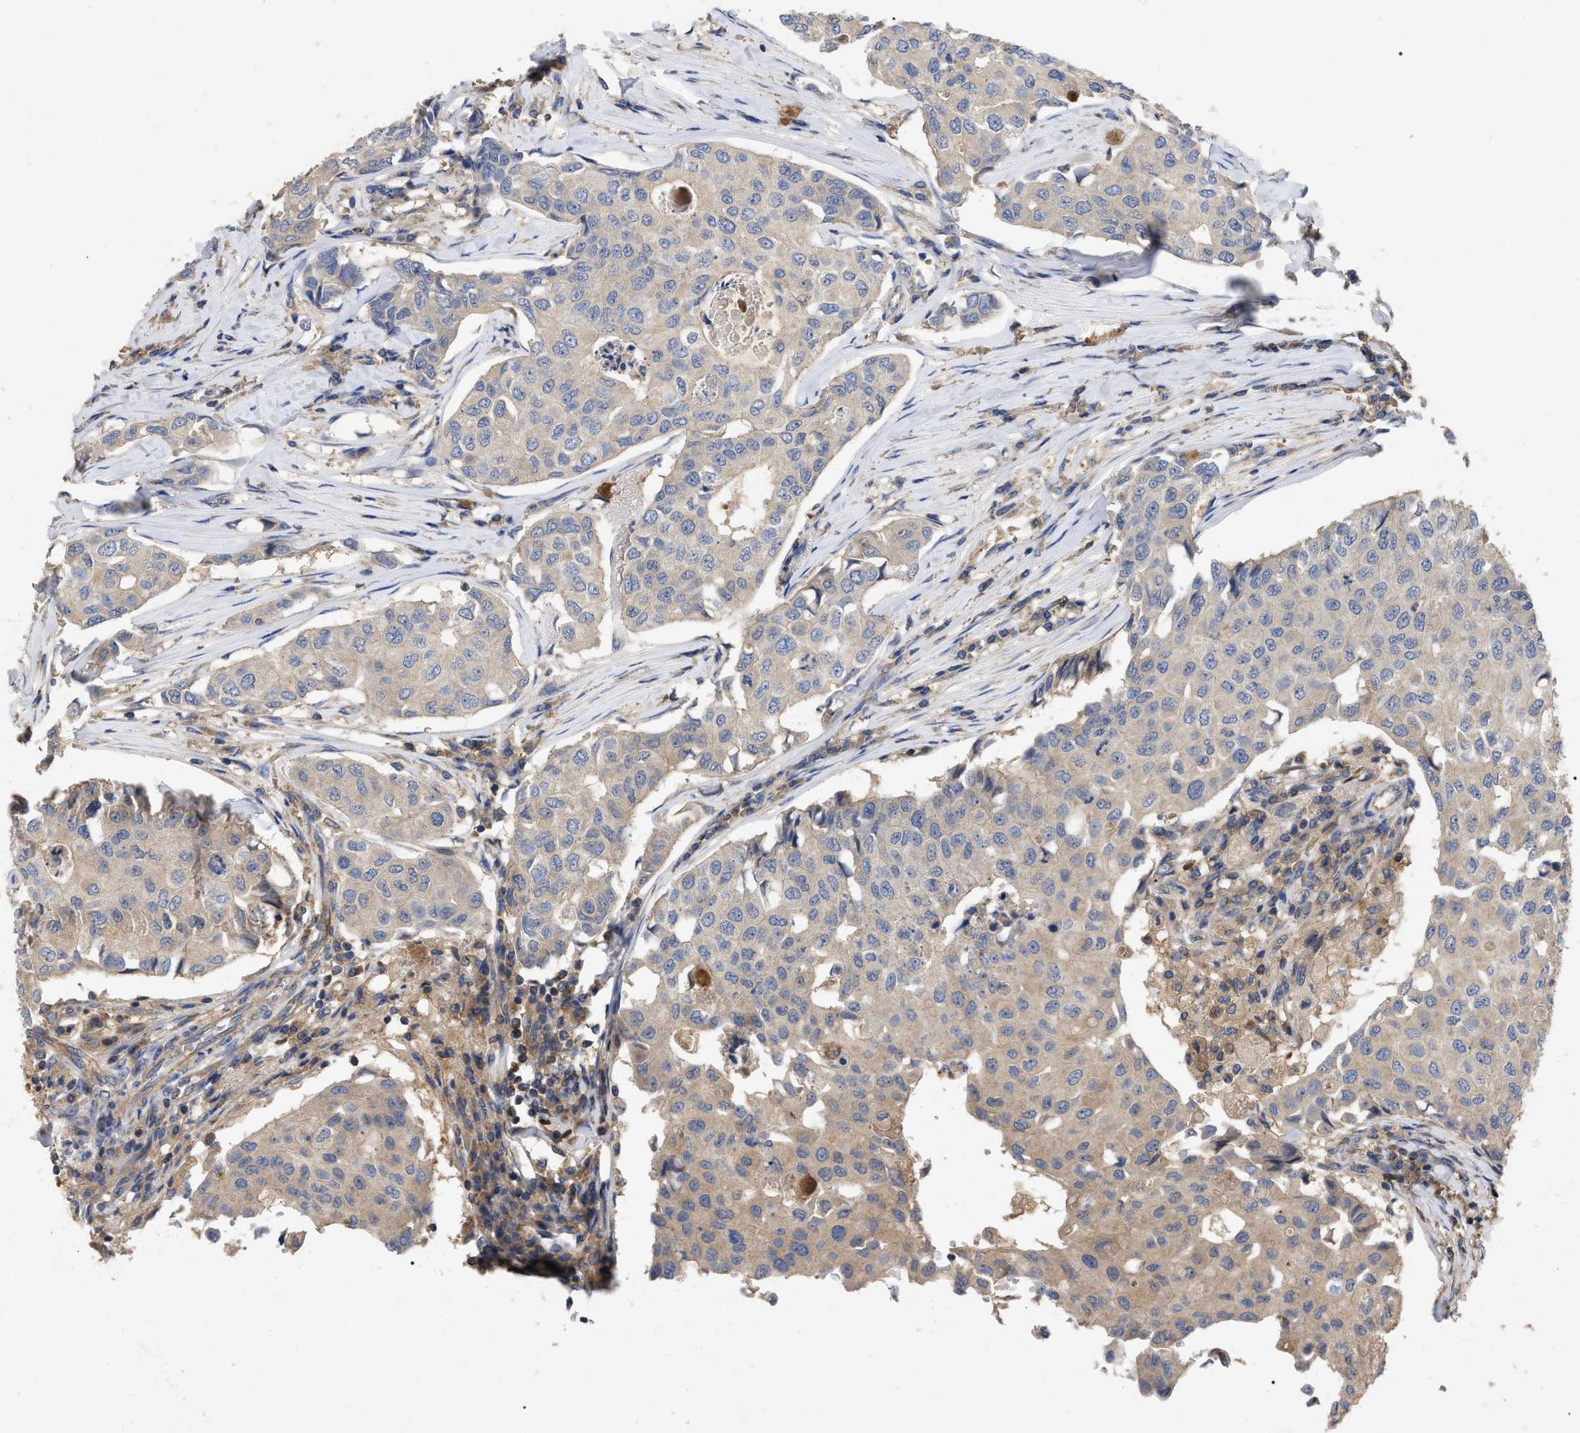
{"staining": {"intensity": "weak", "quantity": "25%-75%", "location": "cytoplasmic/membranous"}, "tissue": "breast cancer", "cell_type": "Tumor cells", "image_type": "cancer", "snomed": [{"axis": "morphology", "description": "Duct carcinoma"}, {"axis": "topography", "description": "Breast"}], "caption": "This image reveals IHC staining of breast cancer, with low weak cytoplasmic/membranous expression in approximately 25%-75% of tumor cells.", "gene": "RAP1GDS1", "patient": {"sex": "female", "age": 80}}